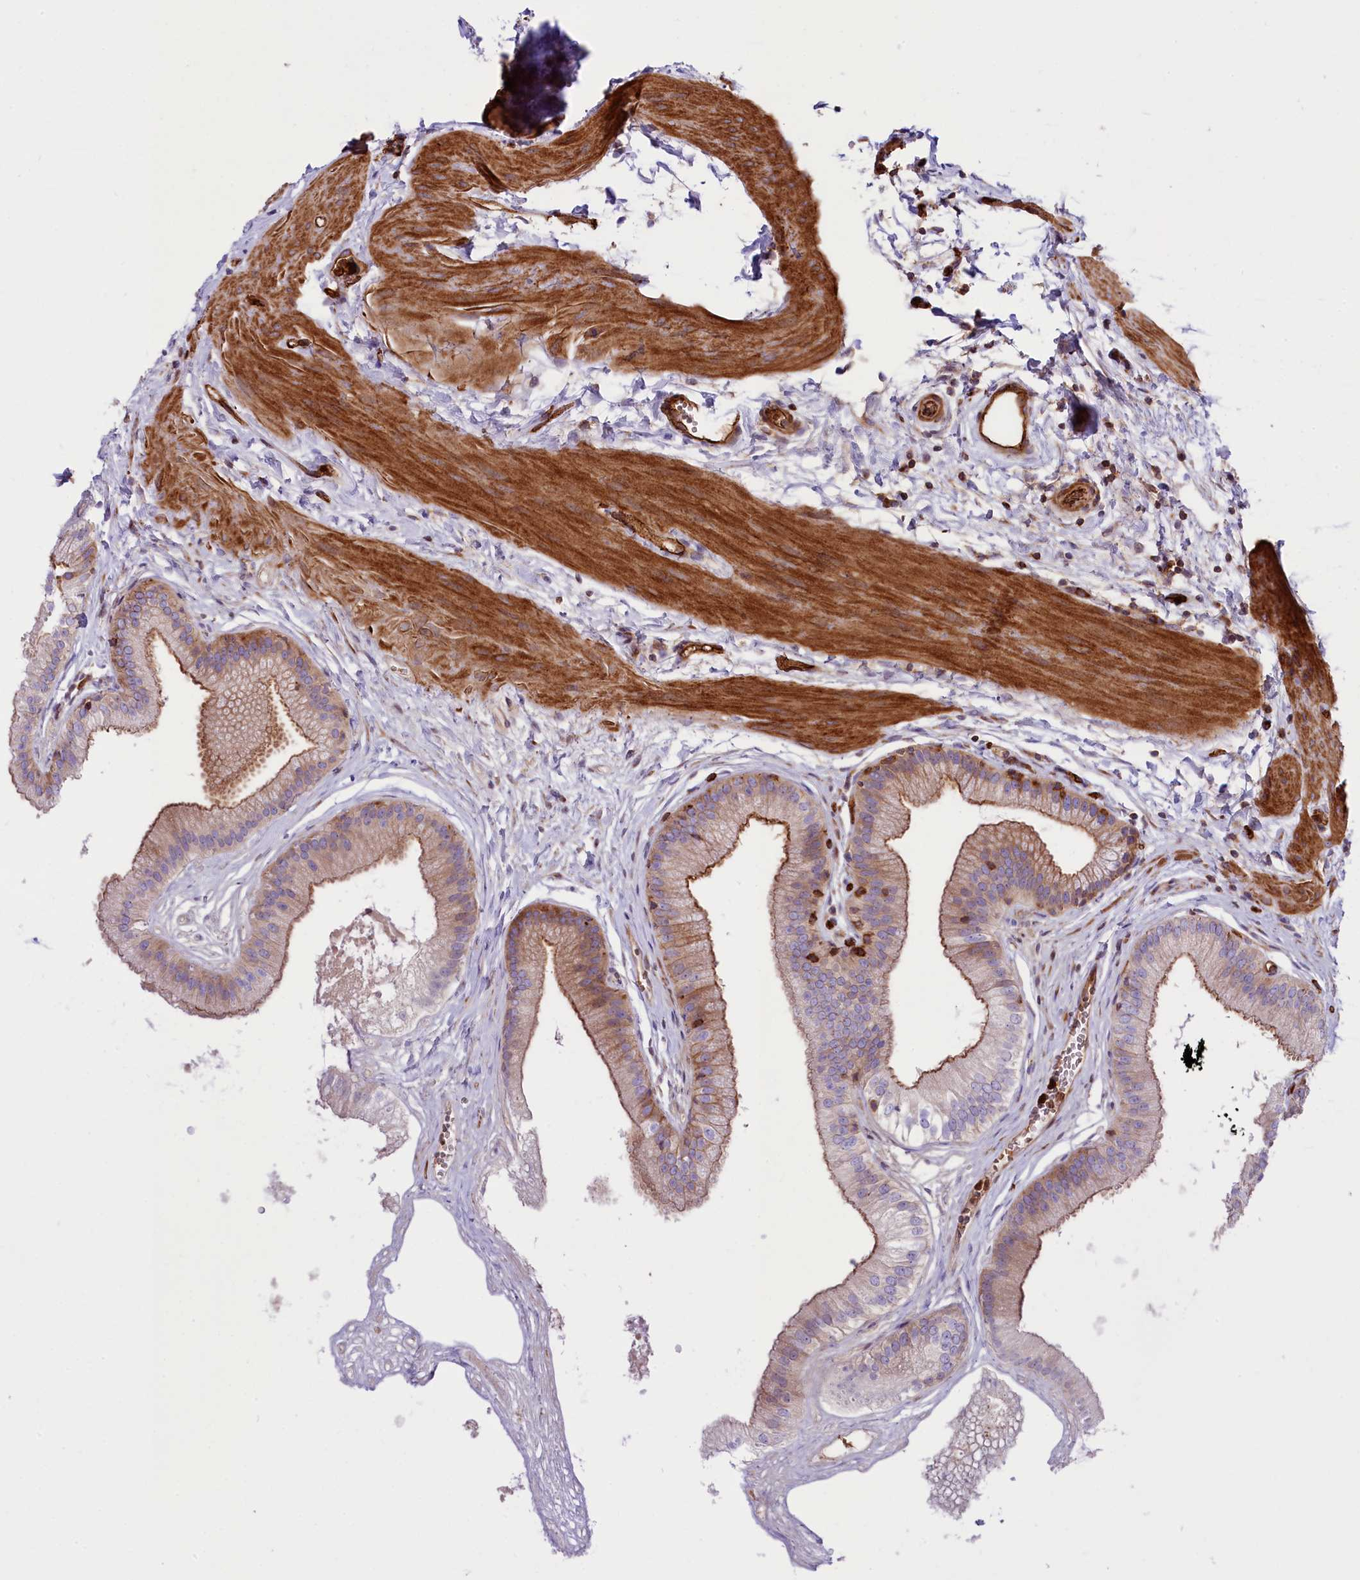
{"staining": {"intensity": "moderate", "quantity": "25%-75%", "location": "cytoplasmic/membranous"}, "tissue": "gallbladder", "cell_type": "Glandular cells", "image_type": "normal", "snomed": [{"axis": "morphology", "description": "Normal tissue, NOS"}, {"axis": "topography", "description": "Gallbladder"}], "caption": "Unremarkable gallbladder demonstrates moderate cytoplasmic/membranous staining in approximately 25%-75% of glandular cells, visualized by immunohistochemistry.", "gene": "CD99L2", "patient": {"sex": "female", "age": 54}}